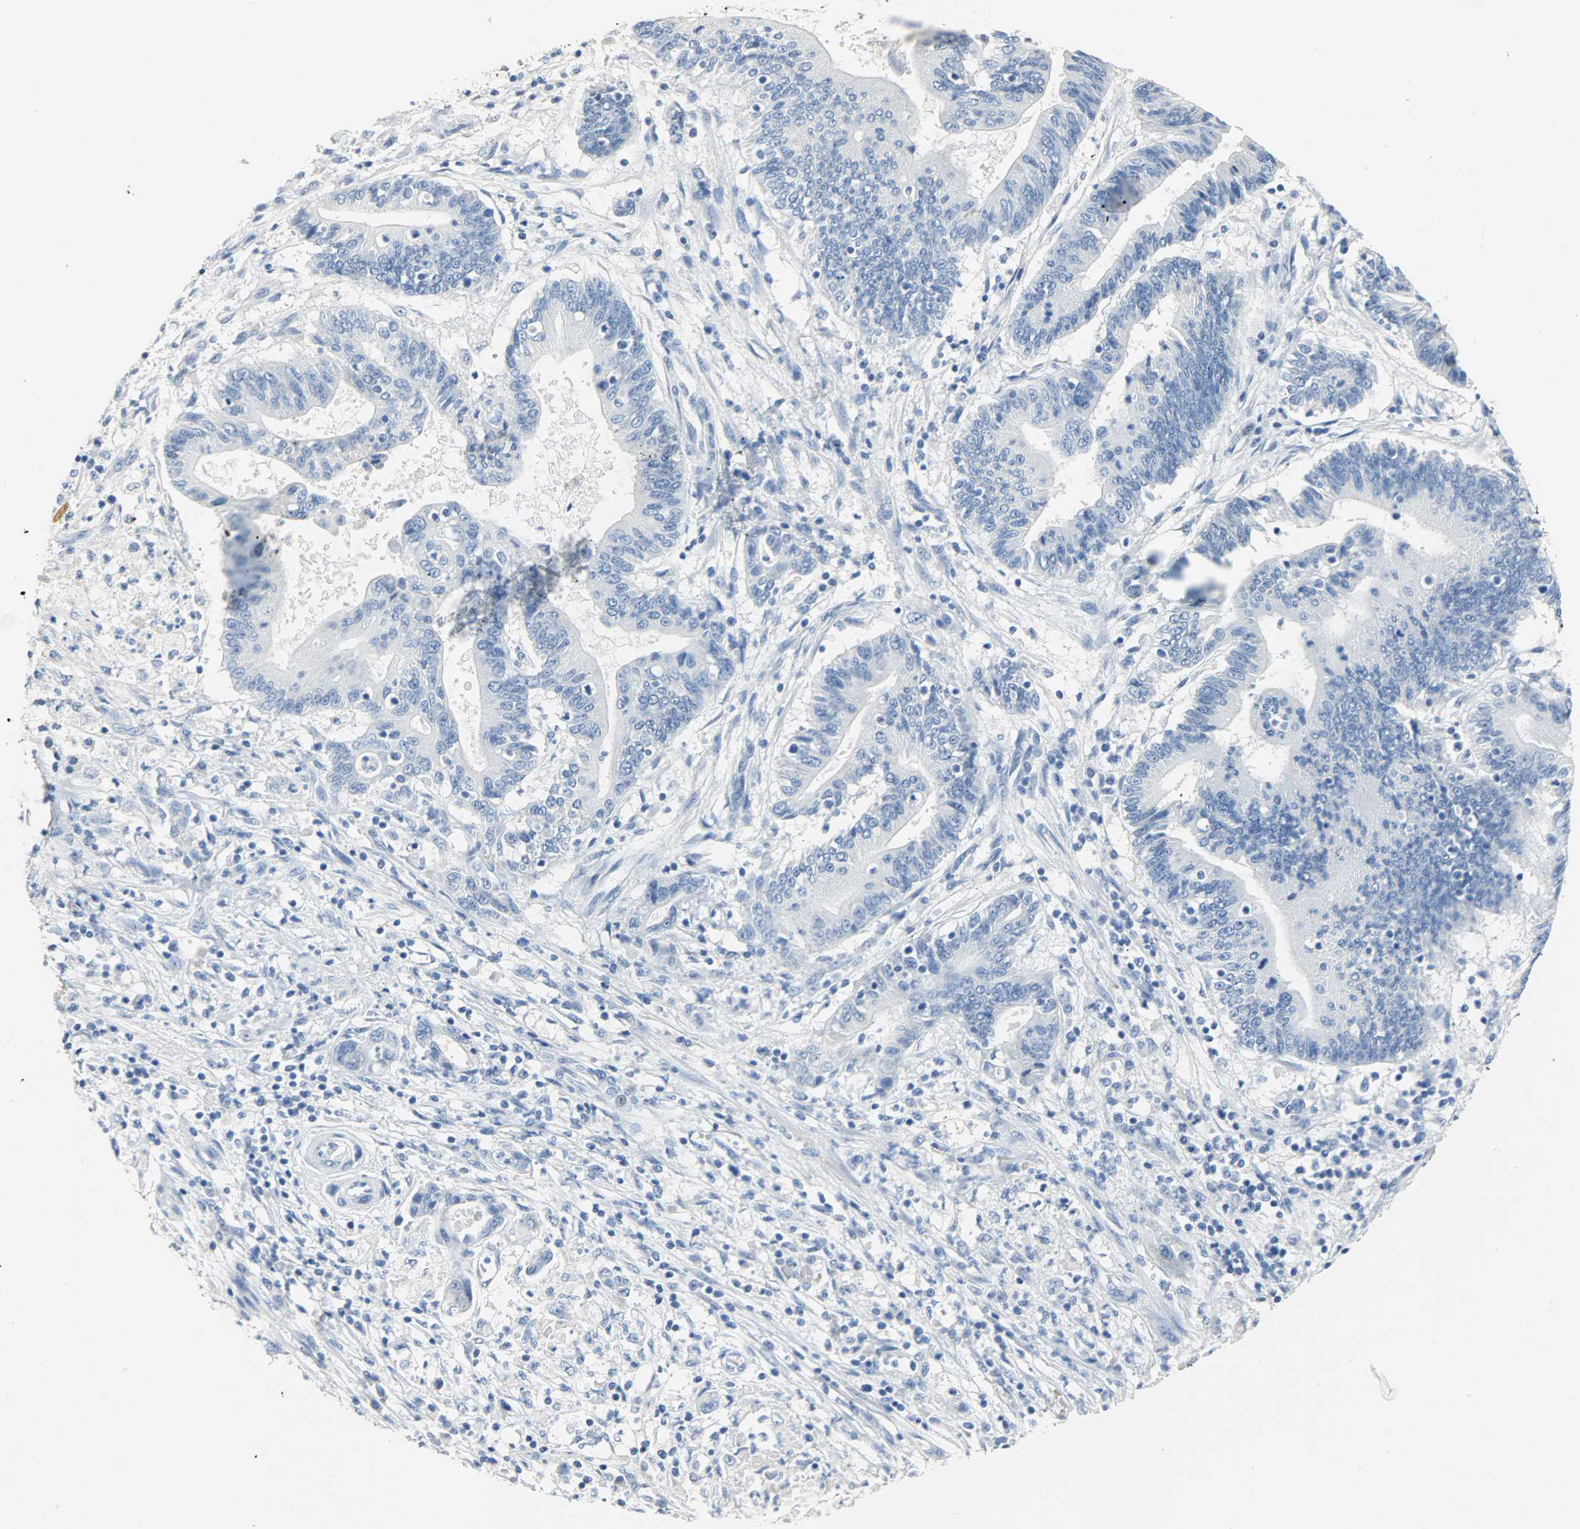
{"staining": {"intensity": "negative", "quantity": "none", "location": "none"}, "tissue": "pancreatic cancer", "cell_type": "Tumor cells", "image_type": "cancer", "snomed": [{"axis": "morphology", "description": "Adenocarcinoma, NOS"}, {"axis": "topography", "description": "Pancreas"}], "caption": "Immunohistochemistry (IHC) of human pancreatic cancer (adenocarcinoma) exhibits no expression in tumor cells.", "gene": "CA3", "patient": {"sex": "female", "age": 48}}